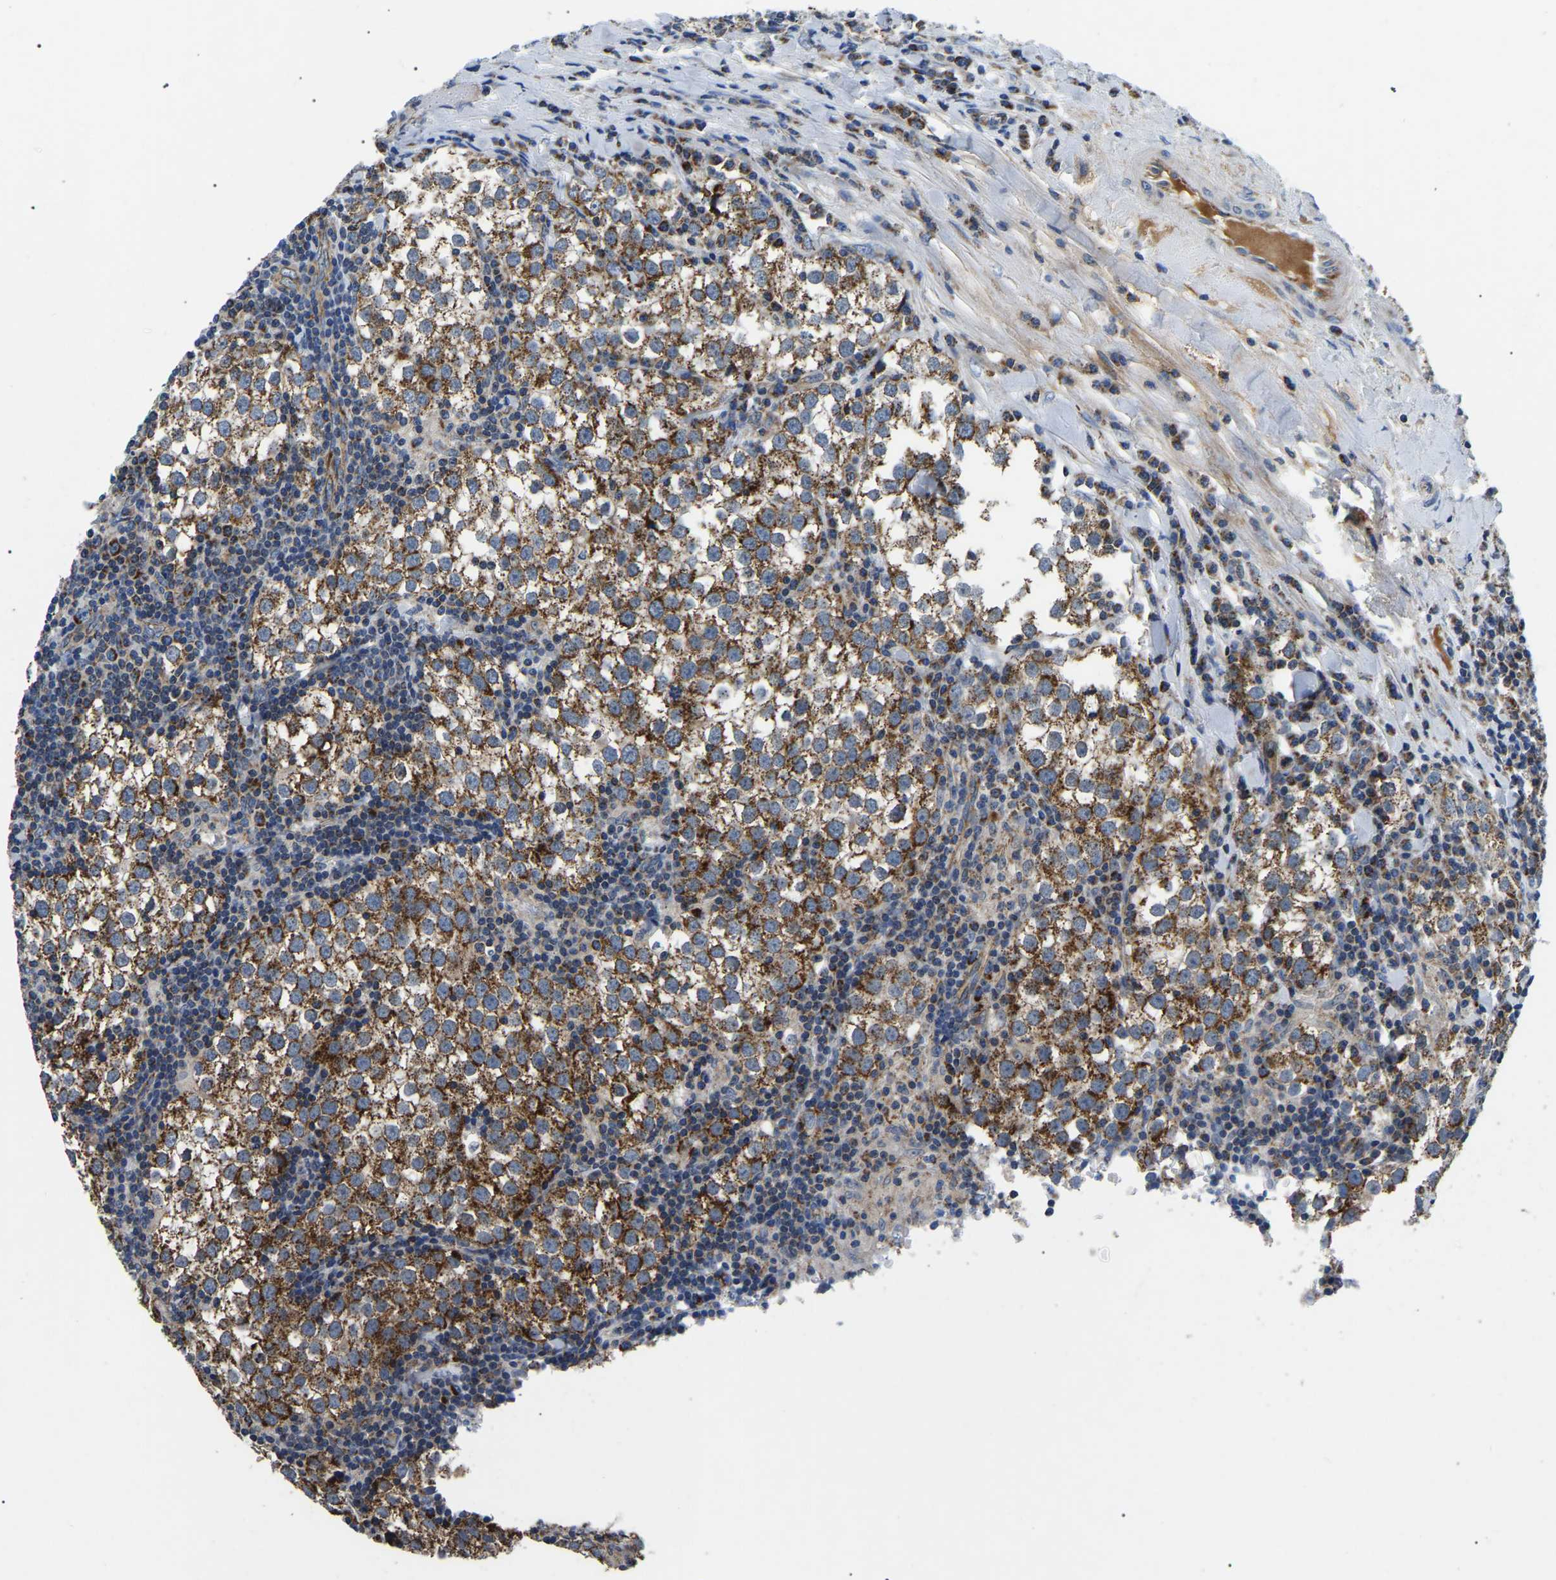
{"staining": {"intensity": "moderate", "quantity": ">75%", "location": "cytoplasmic/membranous"}, "tissue": "testis cancer", "cell_type": "Tumor cells", "image_type": "cancer", "snomed": [{"axis": "morphology", "description": "Seminoma, NOS"}, {"axis": "morphology", "description": "Carcinoma, Embryonal, NOS"}, {"axis": "topography", "description": "Testis"}], "caption": "Testis cancer tissue exhibits moderate cytoplasmic/membranous positivity in about >75% of tumor cells, visualized by immunohistochemistry.", "gene": "PPM1E", "patient": {"sex": "male", "age": 36}}